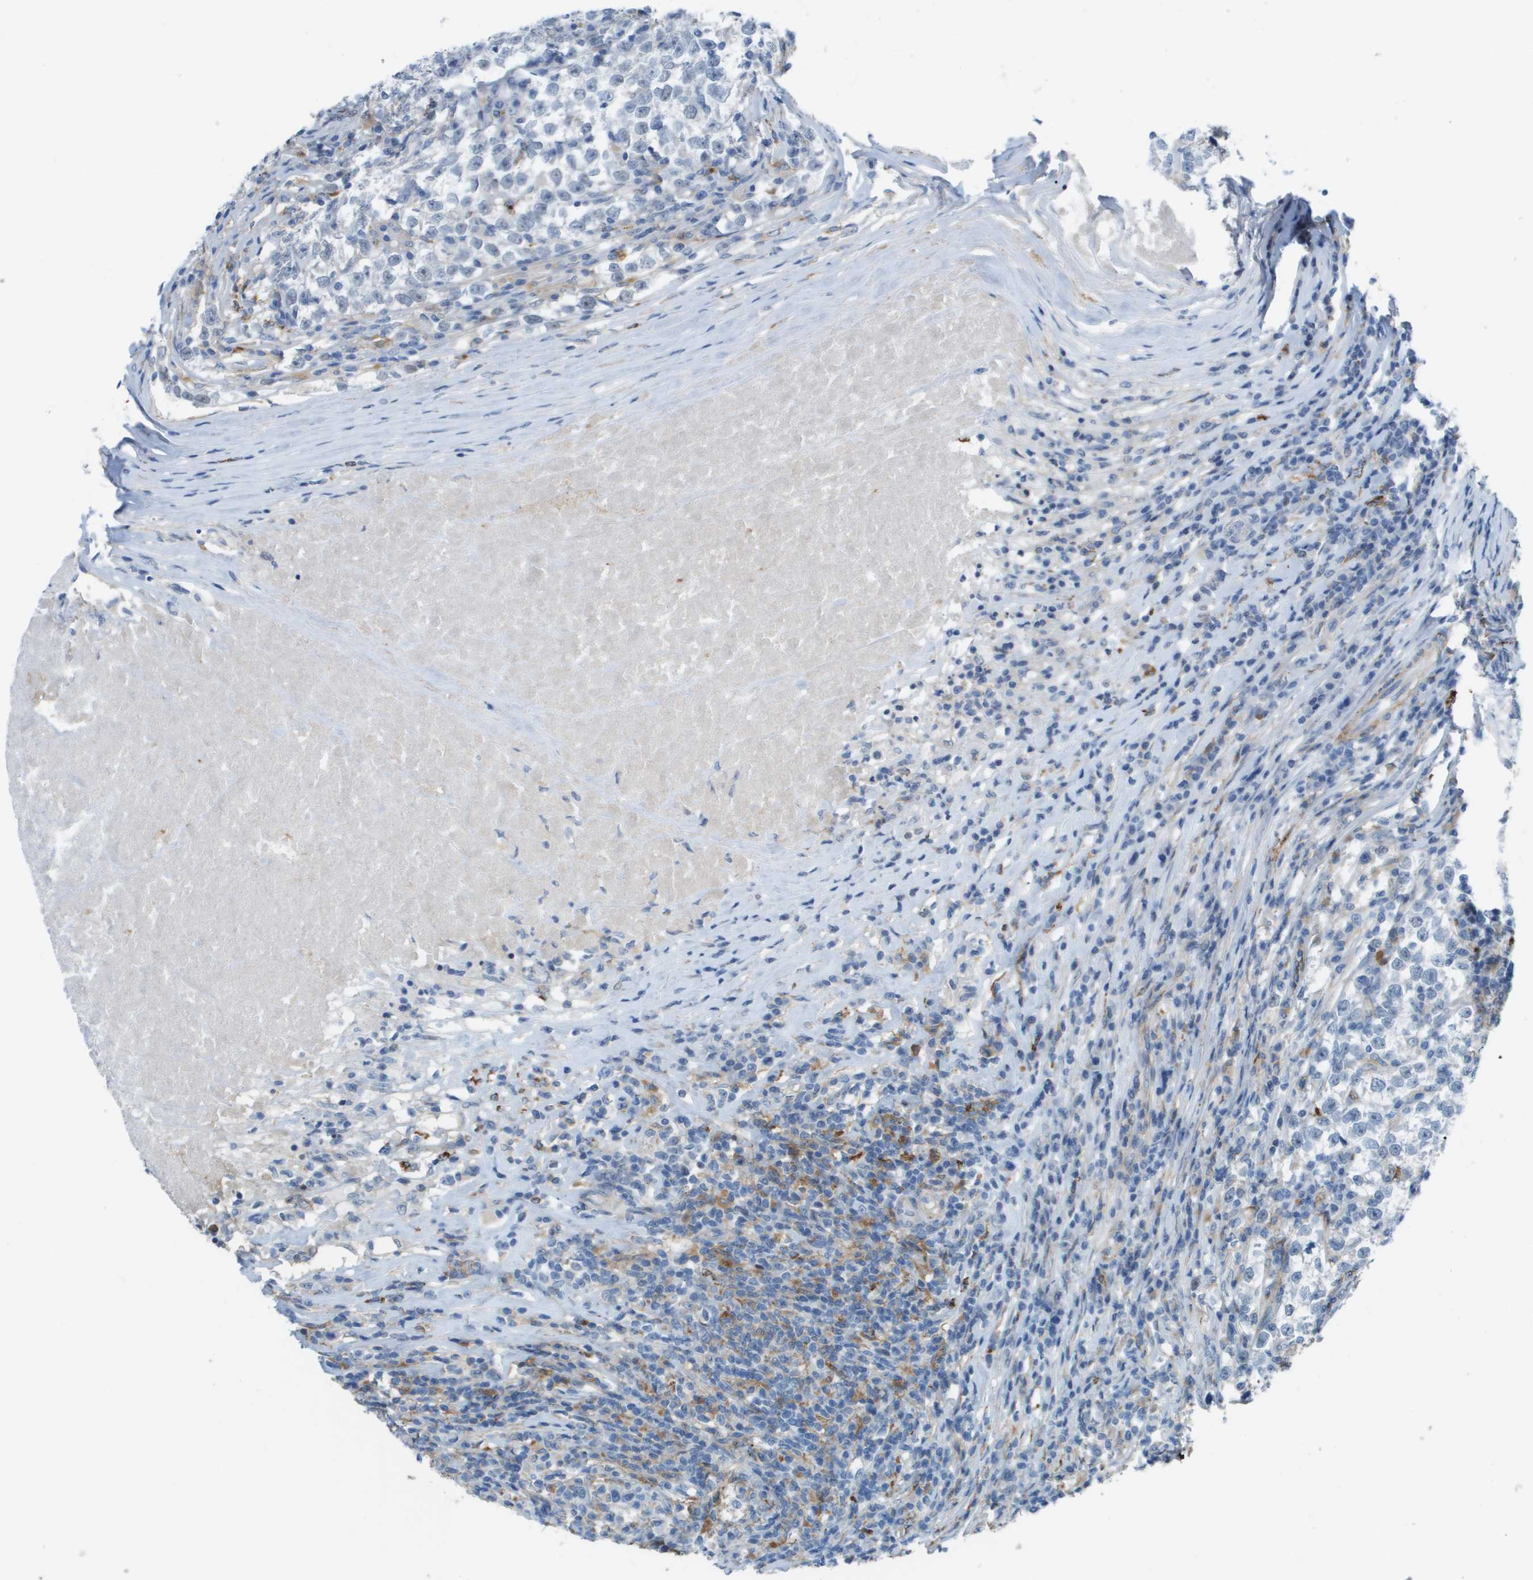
{"staining": {"intensity": "negative", "quantity": "none", "location": "none"}, "tissue": "testis cancer", "cell_type": "Tumor cells", "image_type": "cancer", "snomed": [{"axis": "morphology", "description": "Normal tissue, NOS"}, {"axis": "morphology", "description": "Seminoma, NOS"}, {"axis": "topography", "description": "Testis"}], "caption": "Seminoma (testis) stained for a protein using immunohistochemistry reveals no positivity tumor cells.", "gene": "ZBTB43", "patient": {"sex": "male", "age": 43}}